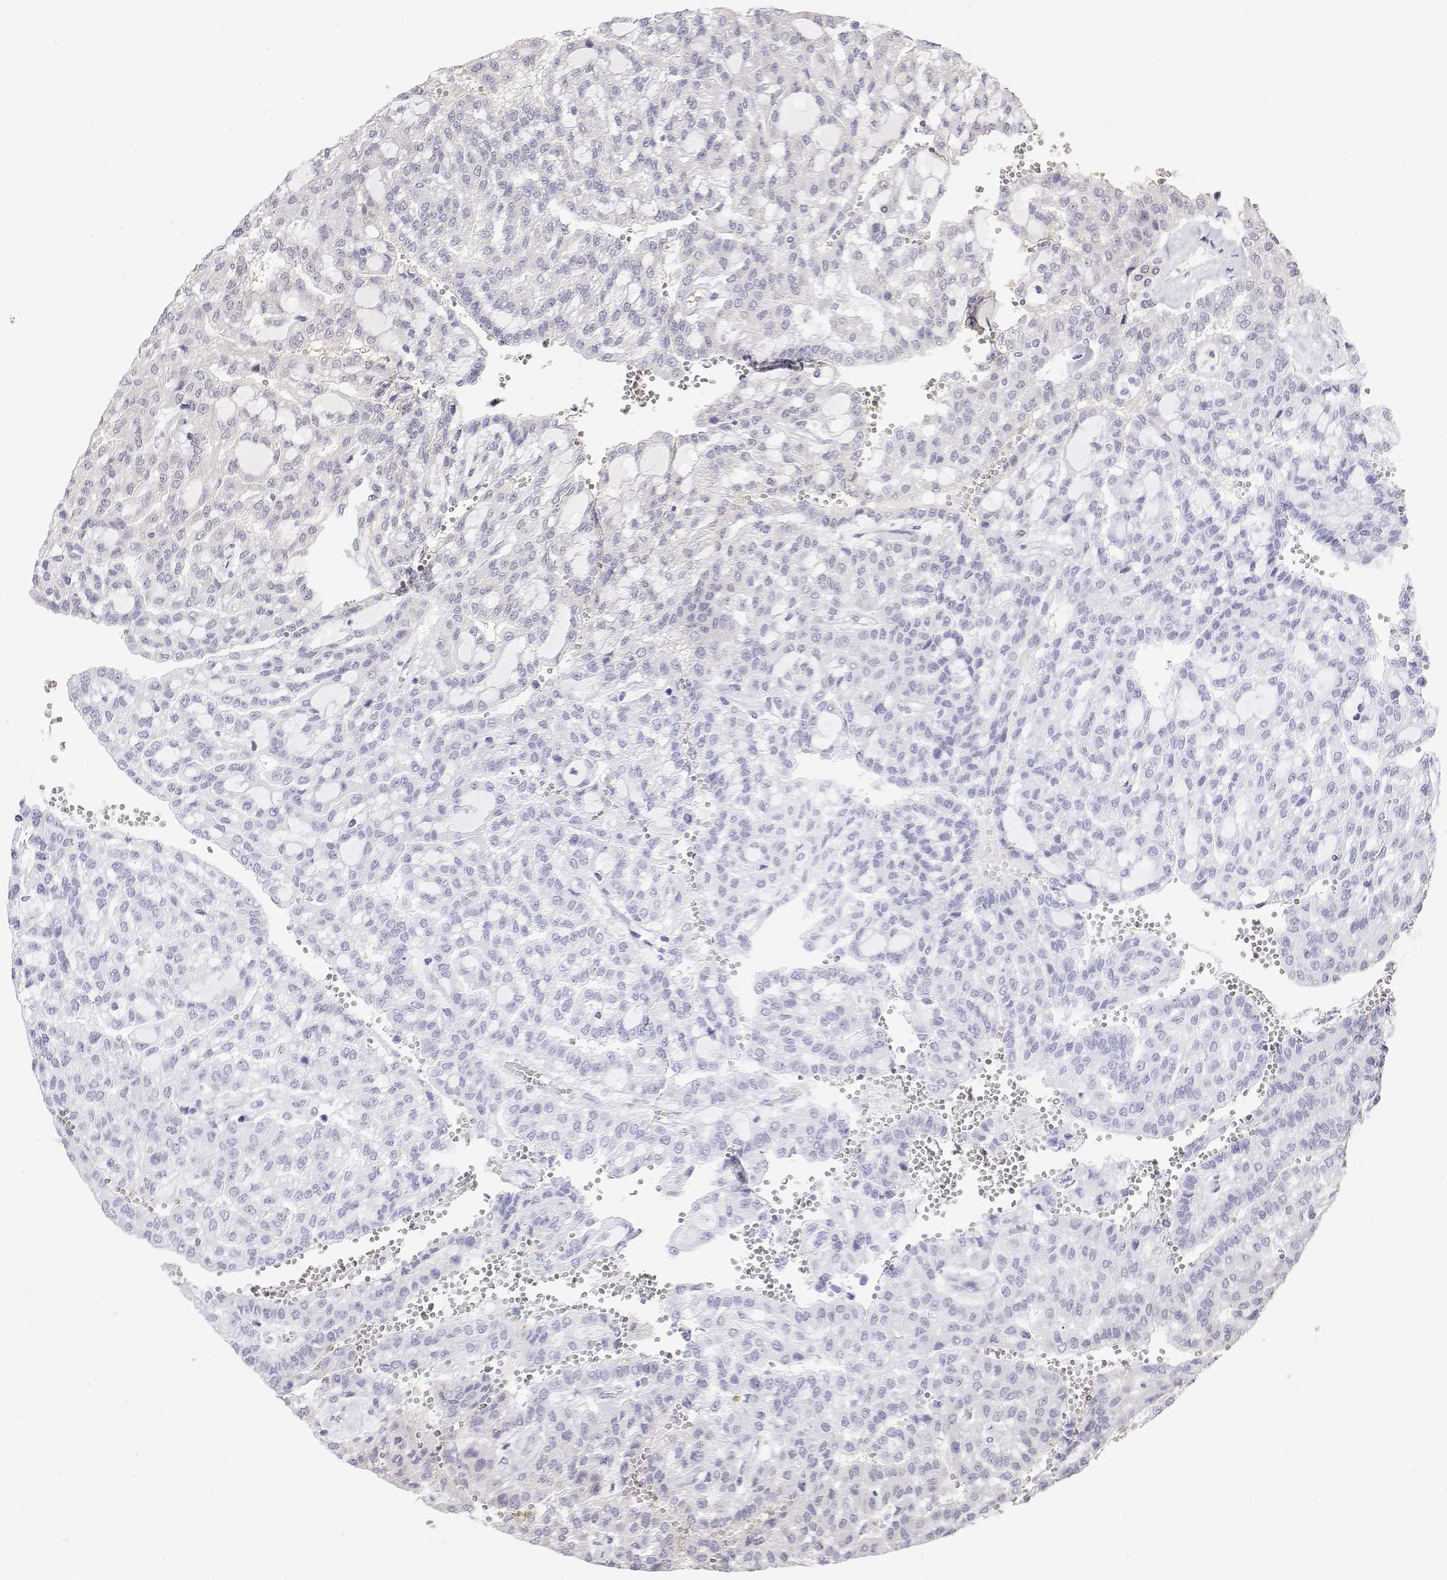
{"staining": {"intensity": "negative", "quantity": "none", "location": "none"}, "tissue": "renal cancer", "cell_type": "Tumor cells", "image_type": "cancer", "snomed": [{"axis": "morphology", "description": "Adenocarcinoma, NOS"}, {"axis": "topography", "description": "Kidney"}], "caption": "This is a micrograph of immunohistochemistry (IHC) staining of renal cancer, which shows no positivity in tumor cells.", "gene": "MISP", "patient": {"sex": "male", "age": 63}}